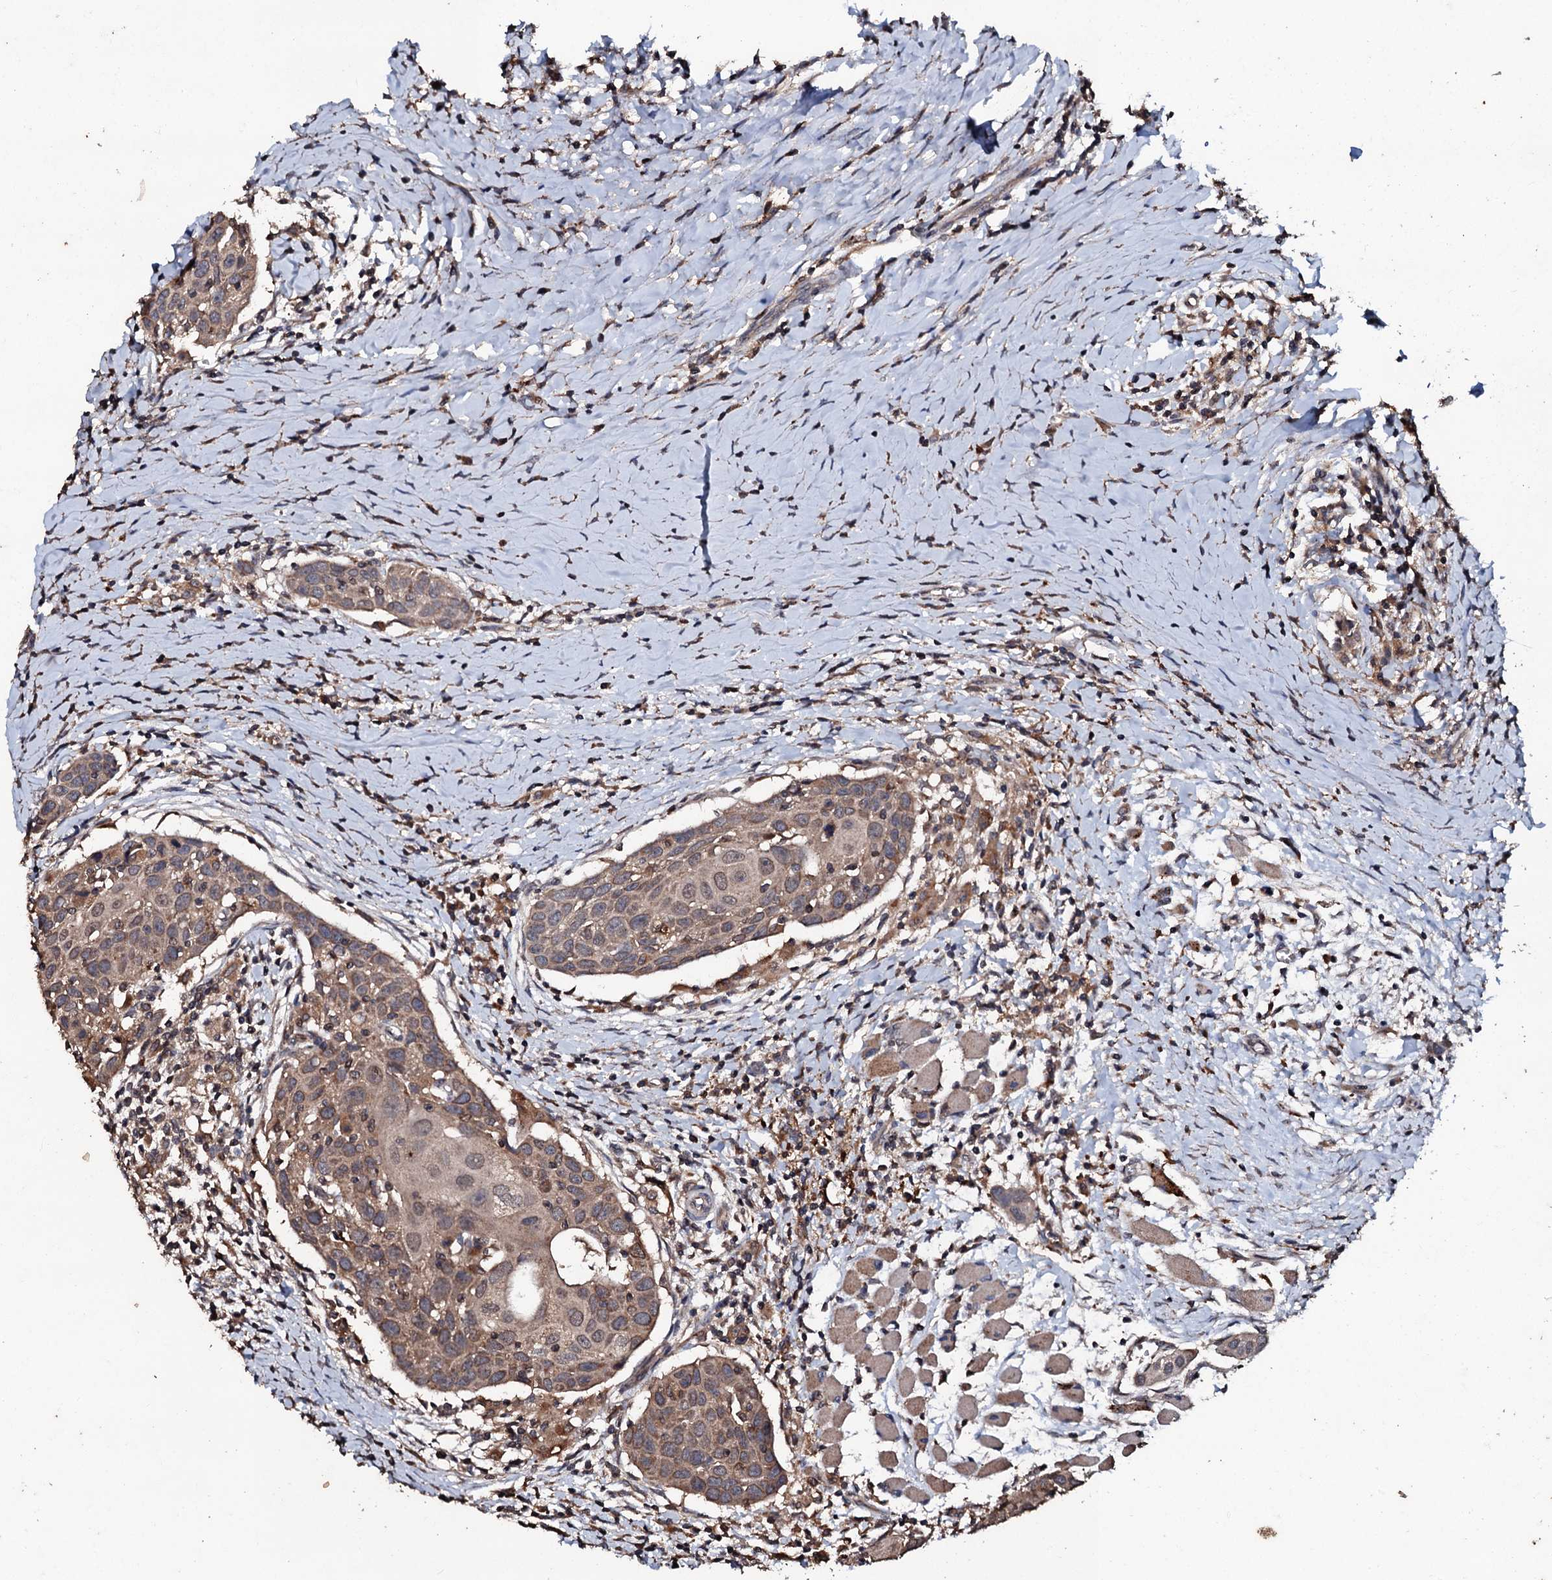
{"staining": {"intensity": "moderate", "quantity": ">75%", "location": "cytoplasmic/membranous"}, "tissue": "head and neck cancer", "cell_type": "Tumor cells", "image_type": "cancer", "snomed": [{"axis": "morphology", "description": "Squamous cell carcinoma, NOS"}, {"axis": "topography", "description": "Oral tissue"}, {"axis": "topography", "description": "Head-Neck"}], "caption": "Tumor cells exhibit medium levels of moderate cytoplasmic/membranous staining in approximately >75% of cells in head and neck squamous cell carcinoma.", "gene": "SDHAF2", "patient": {"sex": "female", "age": 50}}